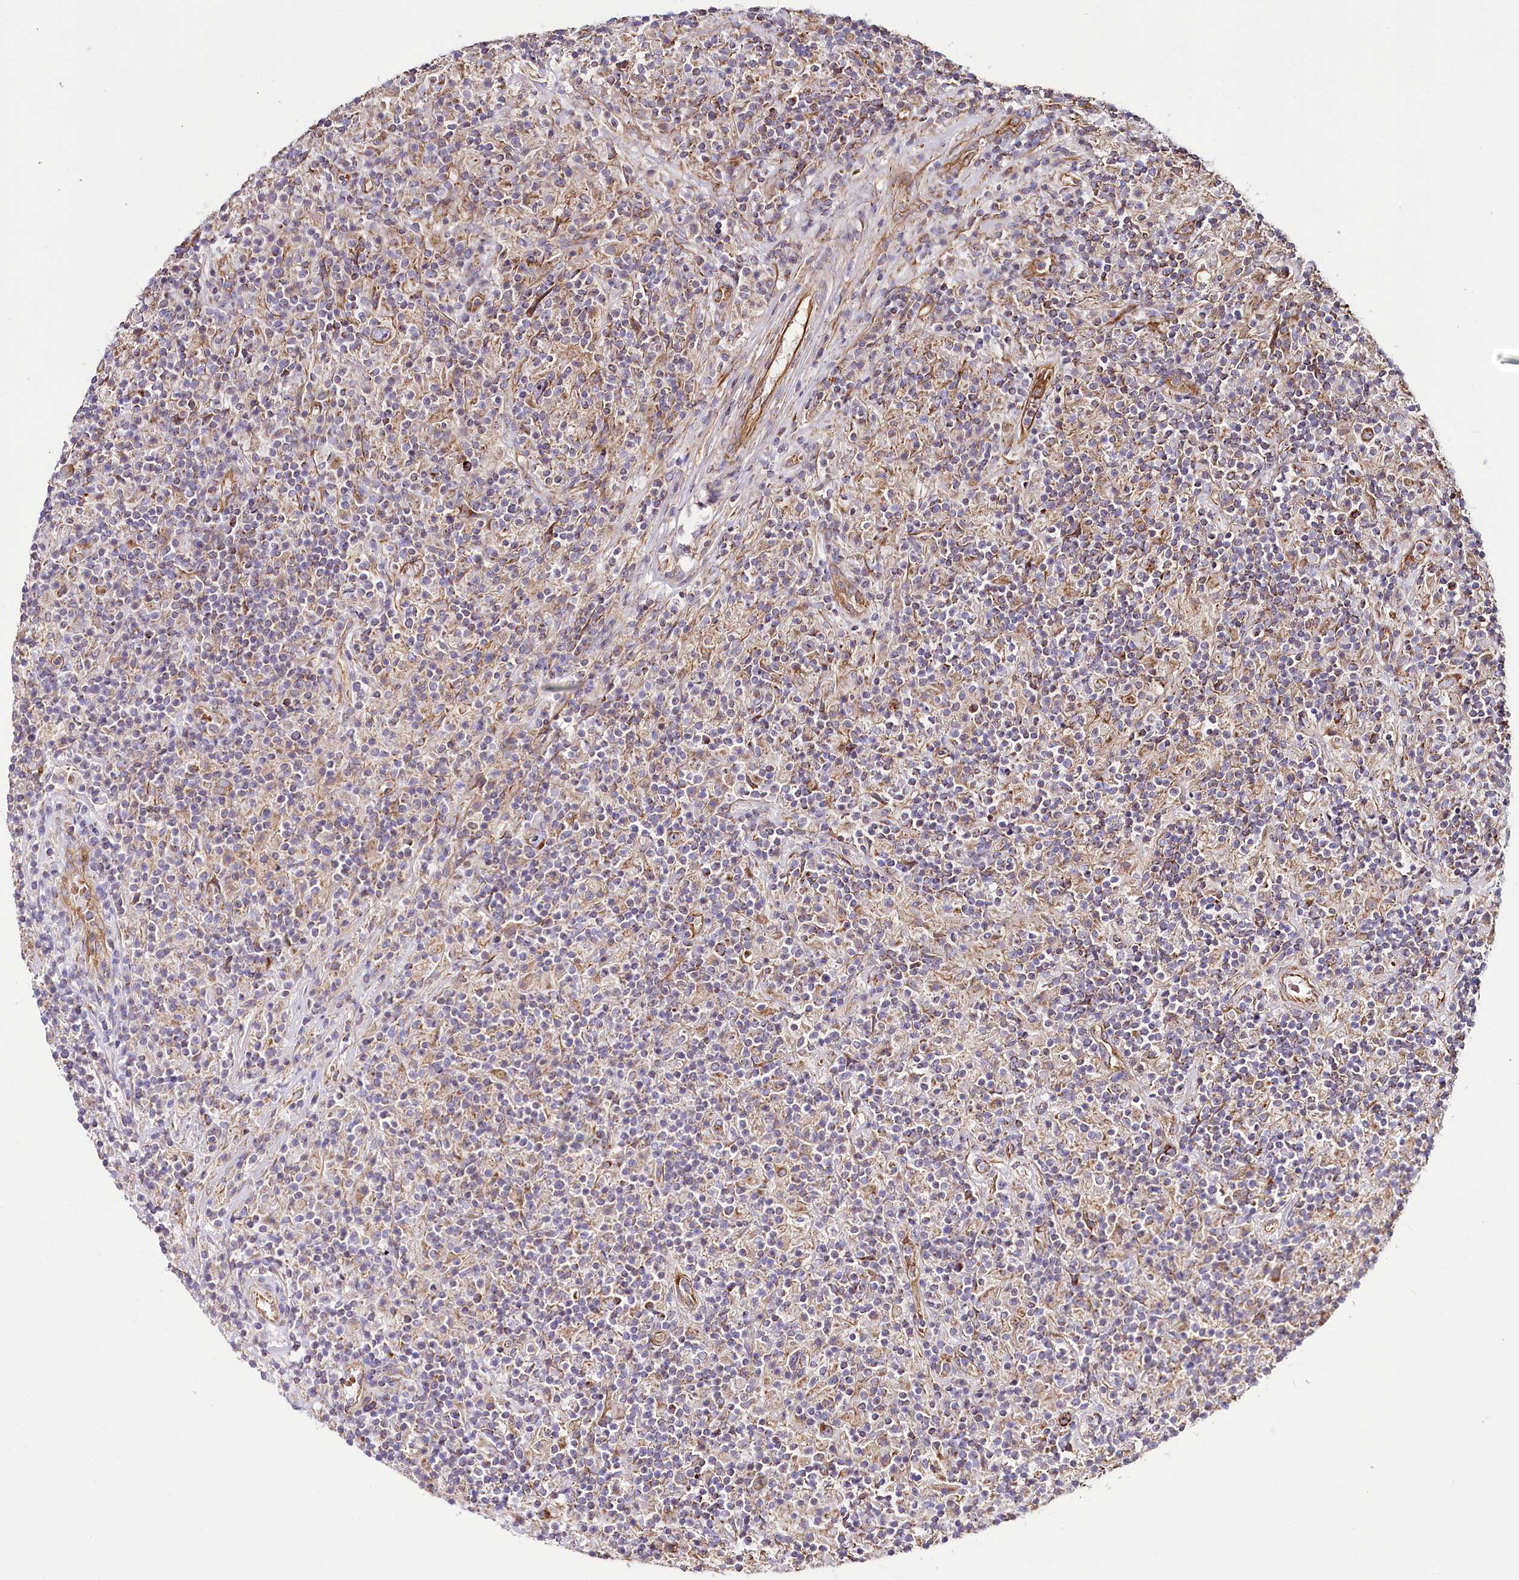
{"staining": {"intensity": "moderate", "quantity": ">75%", "location": "cytoplasmic/membranous"}, "tissue": "lymphoma", "cell_type": "Tumor cells", "image_type": "cancer", "snomed": [{"axis": "morphology", "description": "Hodgkin's disease, NOS"}, {"axis": "topography", "description": "Lymph node"}], "caption": "This is a photomicrograph of immunohistochemistry staining of Hodgkin's disease, which shows moderate positivity in the cytoplasmic/membranous of tumor cells.", "gene": "THUMPD3", "patient": {"sex": "male", "age": 70}}